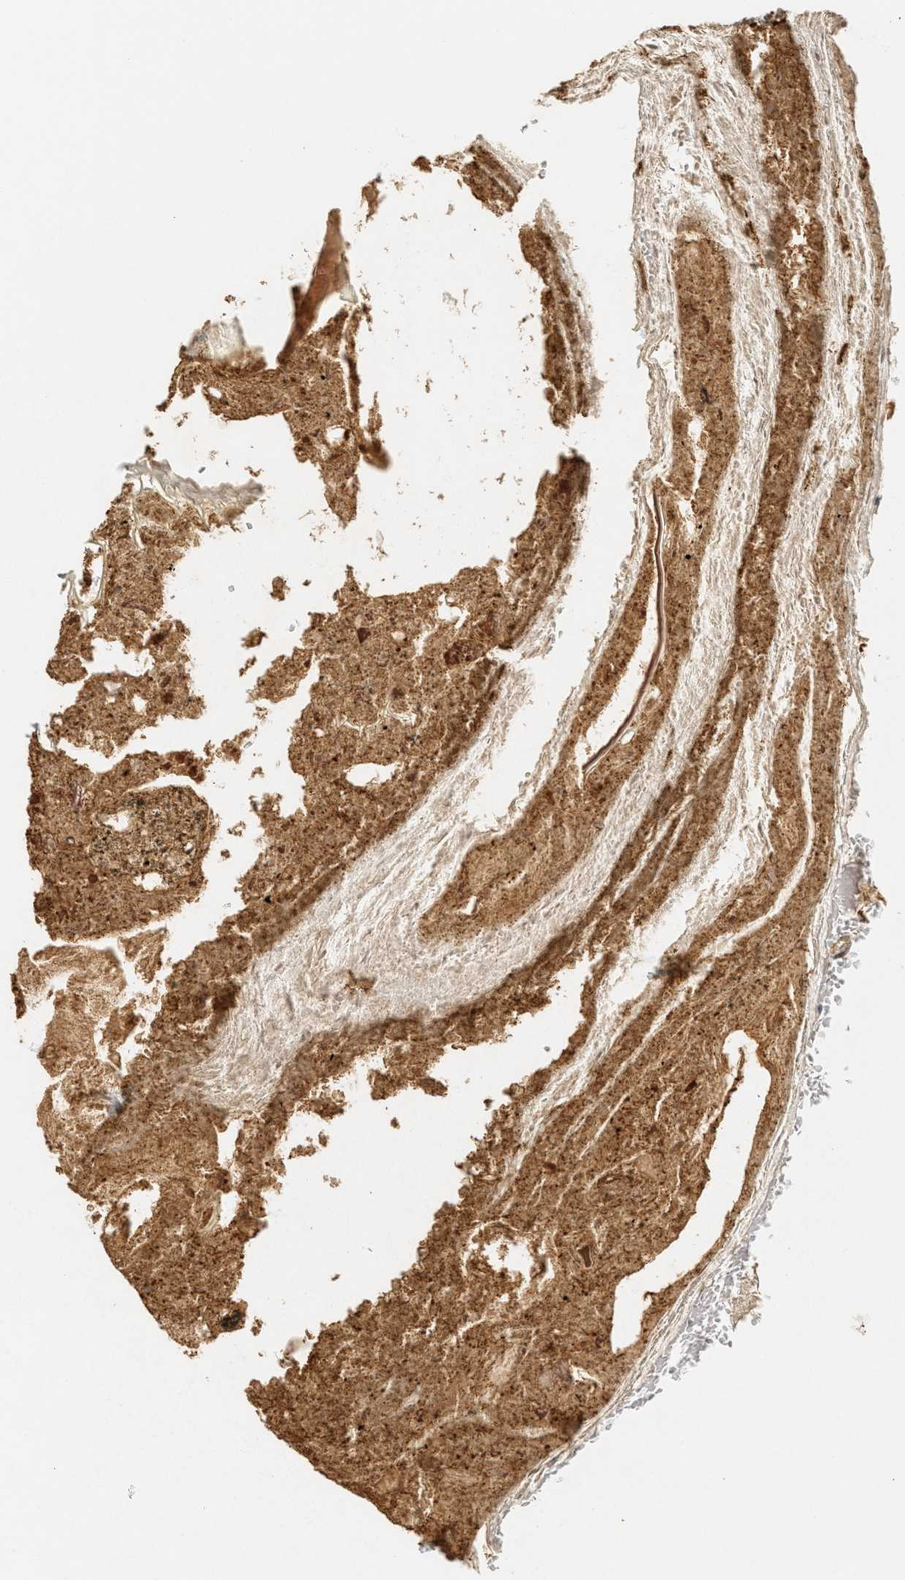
{"staining": {"intensity": "moderate", "quantity": ">75%", "location": "cytoplasmic/membranous,nuclear"}, "tissue": "appendix", "cell_type": "Glandular cells", "image_type": "normal", "snomed": [{"axis": "morphology", "description": "Normal tissue, NOS"}, {"axis": "topography", "description": "Appendix"}], "caption": "This is an image of immunohistochemistry staining of unremarkable appendix, which shows moderate positivity in the cytoplasmic/membranous,nuclear of glandular cells.", "gene": "FOXM1", "patient": {"sex": "female", "age": 10}}